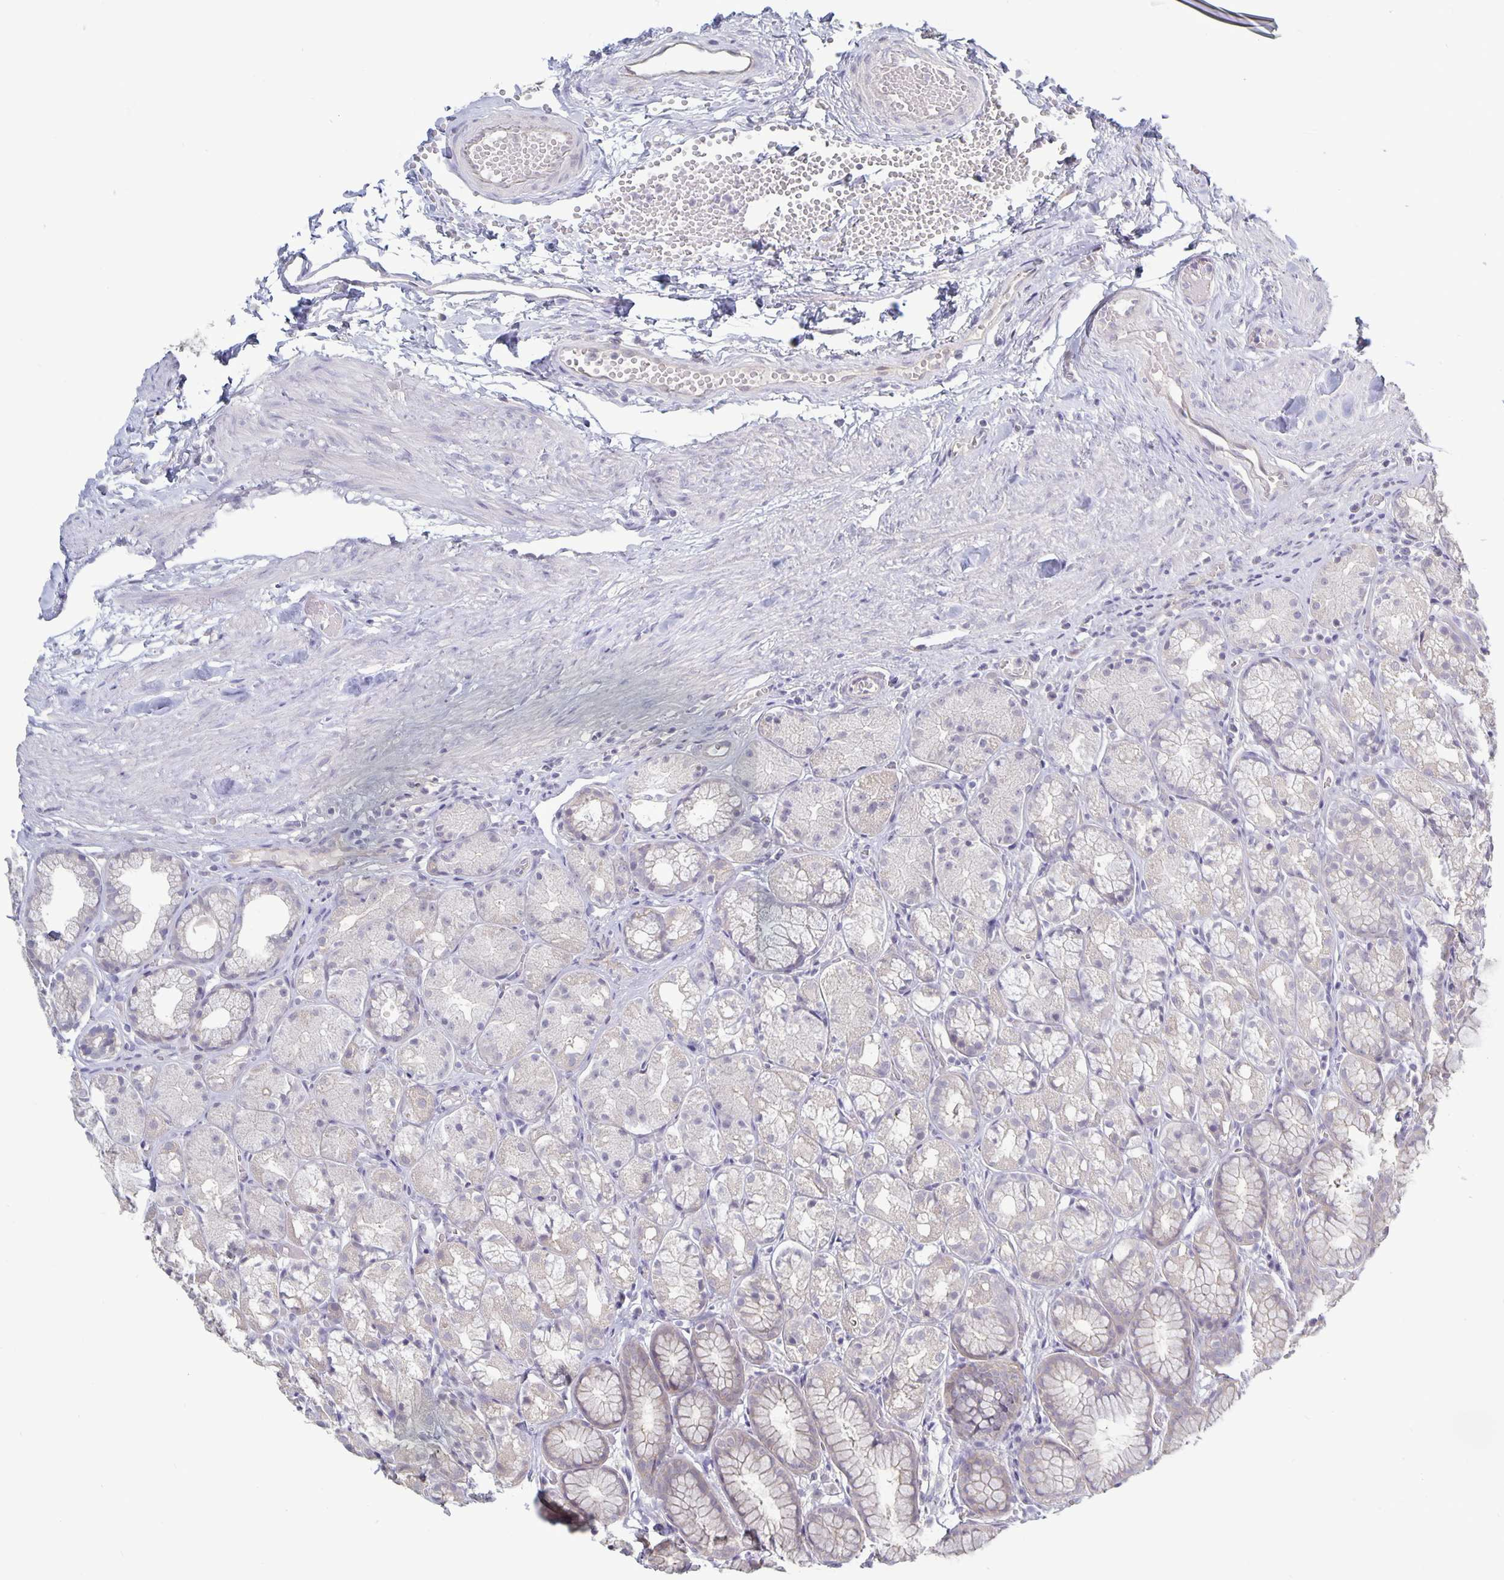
{"staining": {"intensity": "weak", "quantity": "<25%", "location": "cytoplasmic/membranous"}, "tissue": "stomach", "cell_type": "Glandular cells", "image_type": "normal", "snomed": [{"axis": "morphology", "description": "Normal tissue, NOS"}, {"axis": "topography", "description": "Stomach"}], "caption": "This photomicrograph is of unremarkable stomach stained with immunohistochemistry to label a protein in brown with the nuclei are counter-stained blue. There is no staining in glandular cells. (DAB immunohistochemistry (IHC) with hematoxylin counter stain).", "gene": "PLCB3", "patient": {"sex": "male", "age": 70}}